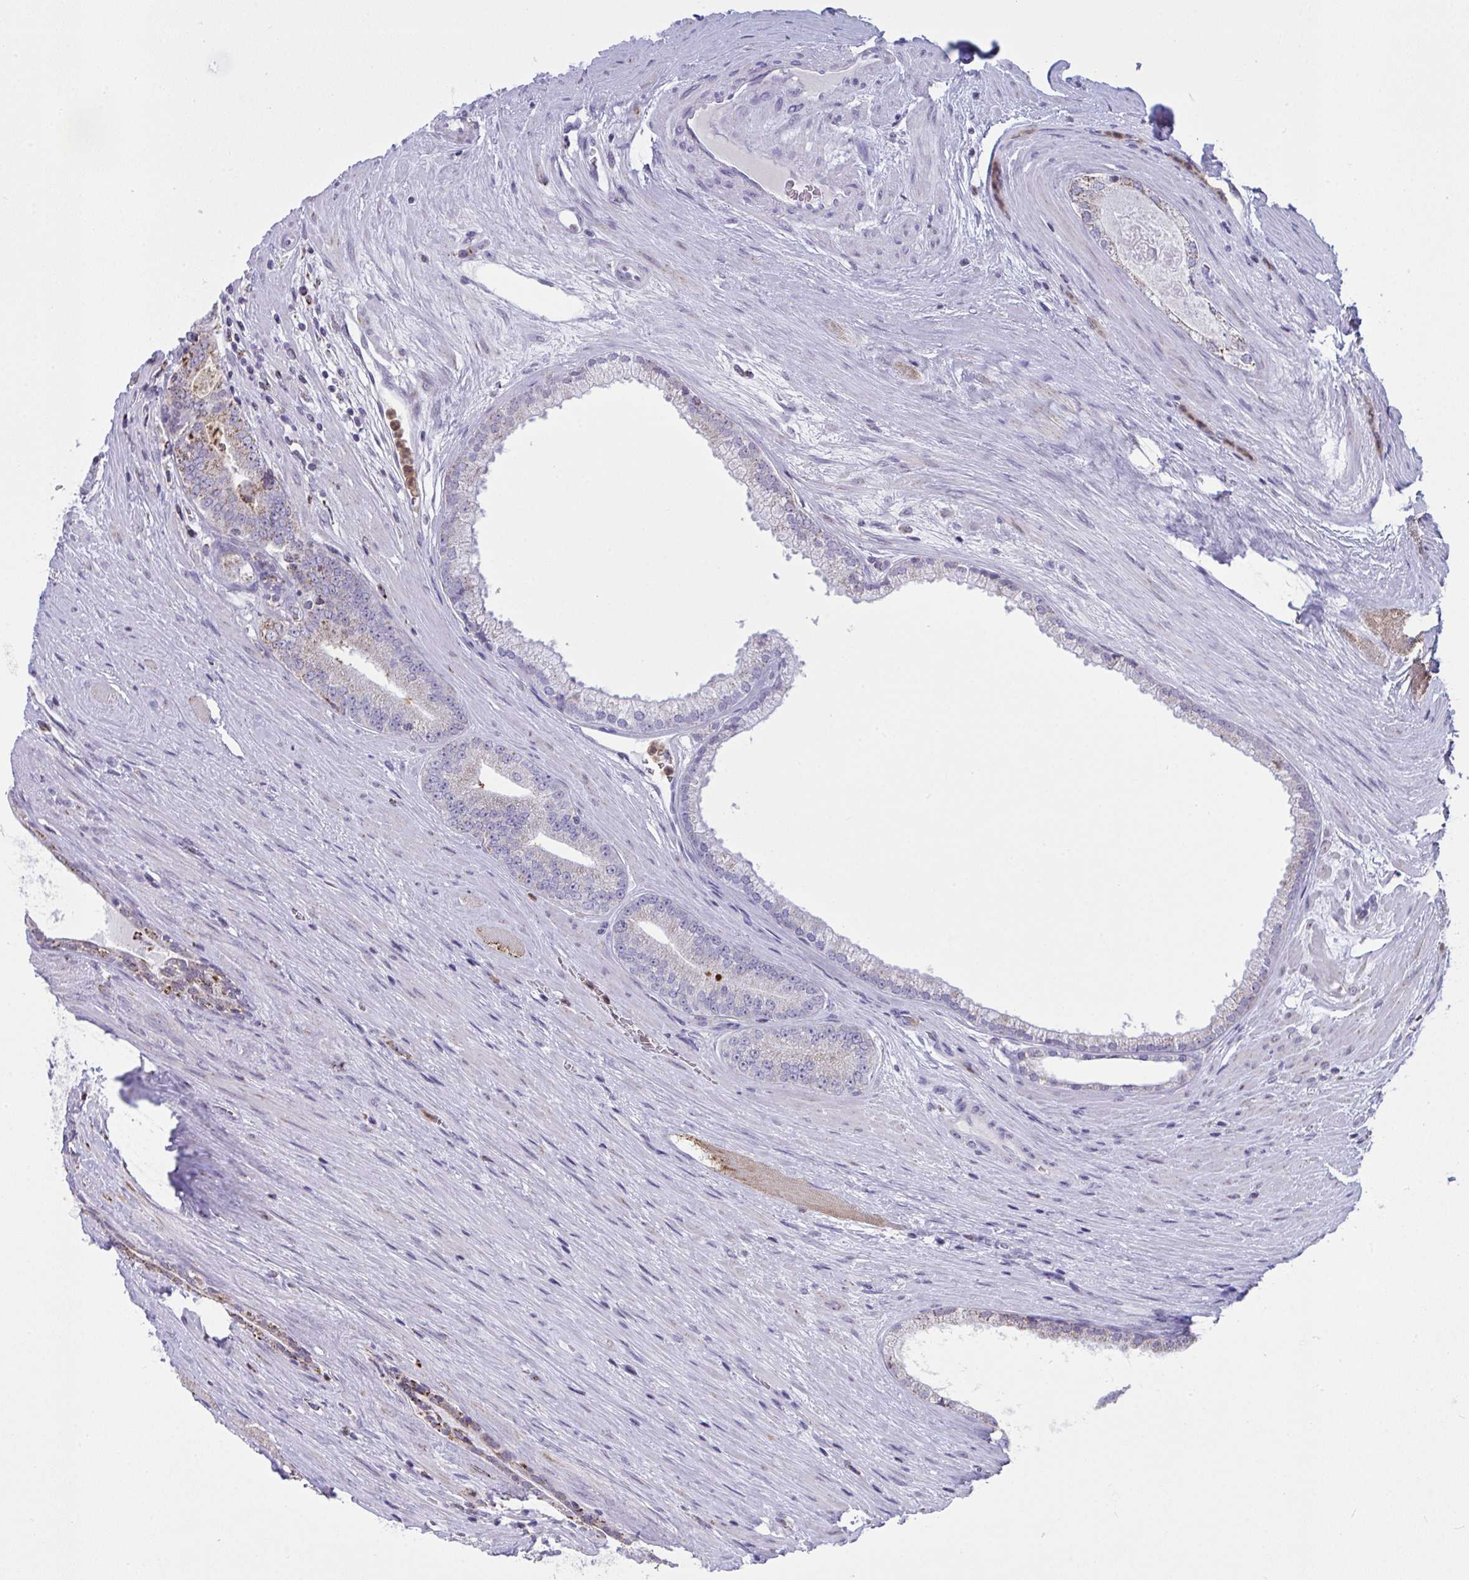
{"staining": {"intensity": "moderate", "quantity": "25%-75%", "location": "cytoplasmic/membranous"}, "tissue": "prostate cancer", "cell_type": "Tumor cells", "image_type": "cancer", "snomed": [{"axis": "morphology", "description": "Adenocarcinoma, Low grade"}, {"axis": "topography", "description": "Prostate"}], "caption": "Prostate low-grade adenocarcinoma stained with DAB (3,3'-diaminobenzidine) immunohistochemistry (IHC) displays medium levels of moderate cytoplasmic/membranous staining in approximately 25%-75% of tumor cells.", "gene": "PLA2G12B", "patient": {"sex": "male", "age": 67}}